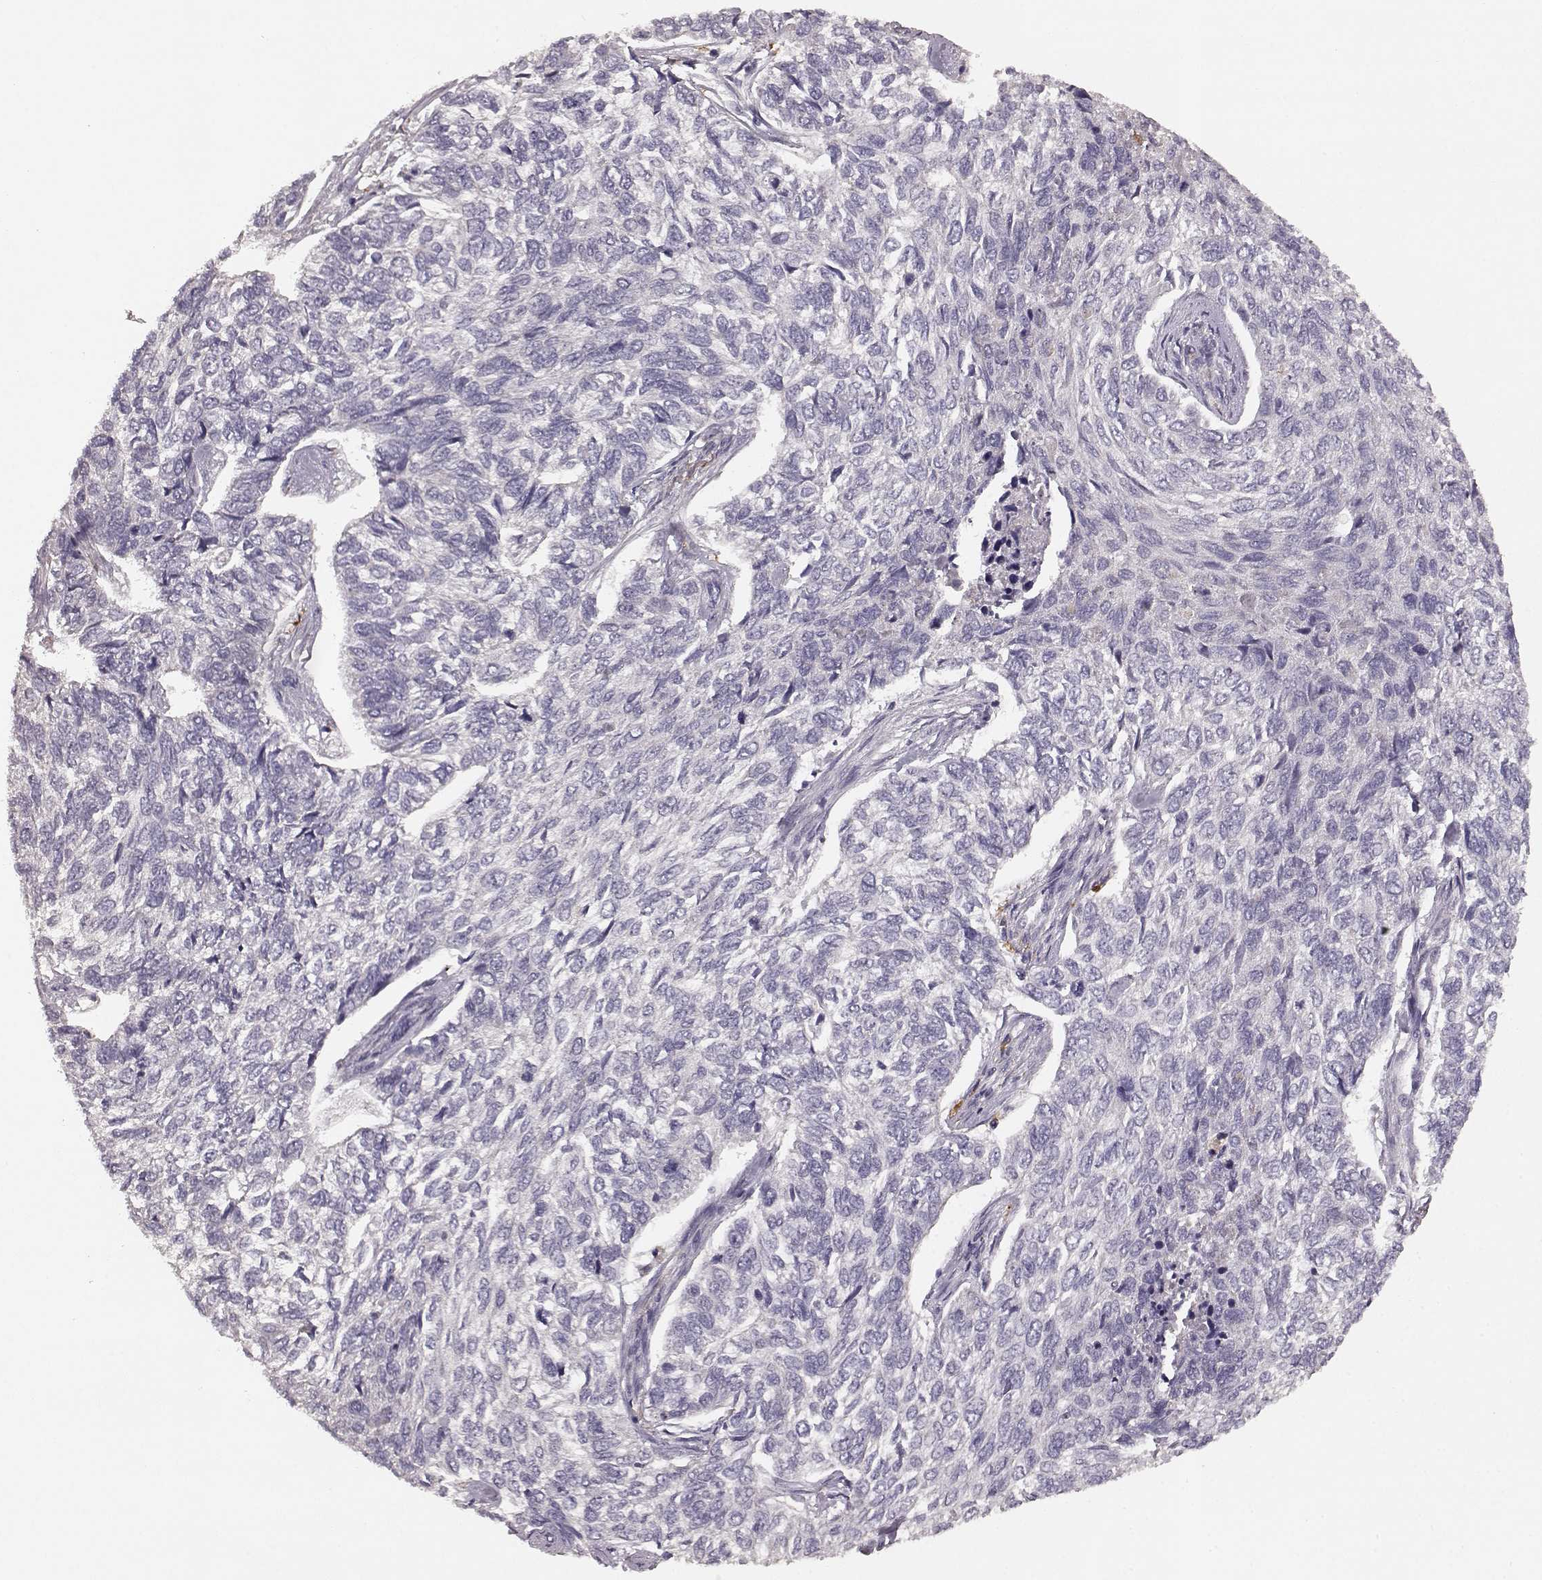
{"staining": {"intensity": "negative", "quantity": "none", "location": "none"}, "tissue": "skin cancer", "cell_type": "Tumor cells", "image_type": "cancer", "snomed": [{"axis": "morphology", "description": "Basal cell carcinoma"}, {"axis": "topography", "description": "Skin"}], "caption": "Immunohistochemistry (IHC) of human skin cancer exhibits no staining in tumor cells.", "gene": "GHR", "patient": {"sex": "female", "age": 65}}